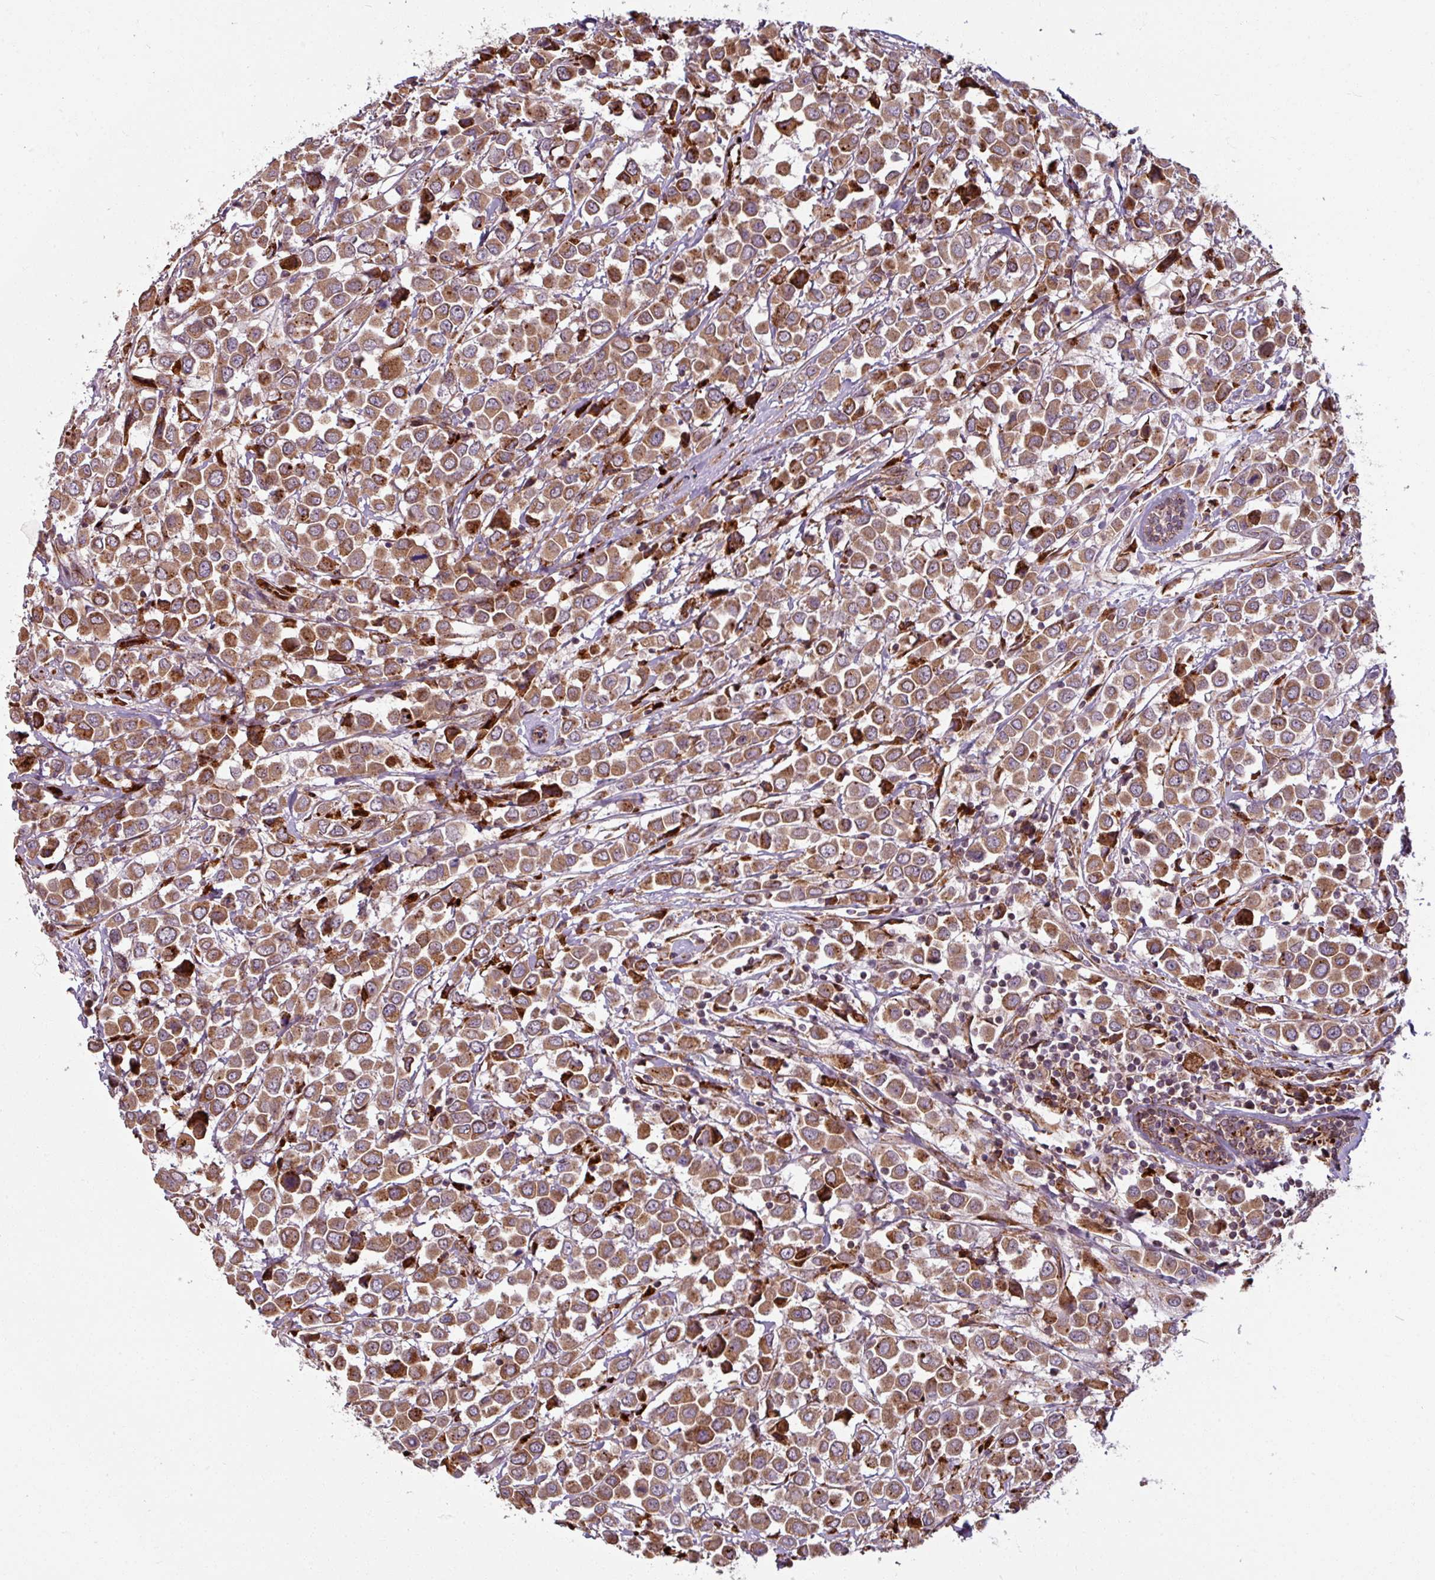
{"staining": {"intensity": "strong", "quantity": ">75%", "location": "cytoplasmic/membranous"}, "tissue": "breast cancer", "cell_type": "Tumor cells", "image_type": "cancer", "snomed": [{"axis": "morphology", "description": "Duct carcinoma"}, {"axis": "topography", "description": "Breast"}], "caption": "High-power microscopy captured an IHC histopathology image of breast cancer (infiltrating ductal carcinoma), revealing strong cytoplasmic/membranous expression in about >75% of tumor cells.", "gene": "MAGT1", "patient": {"sex": "female", "age": 61}}